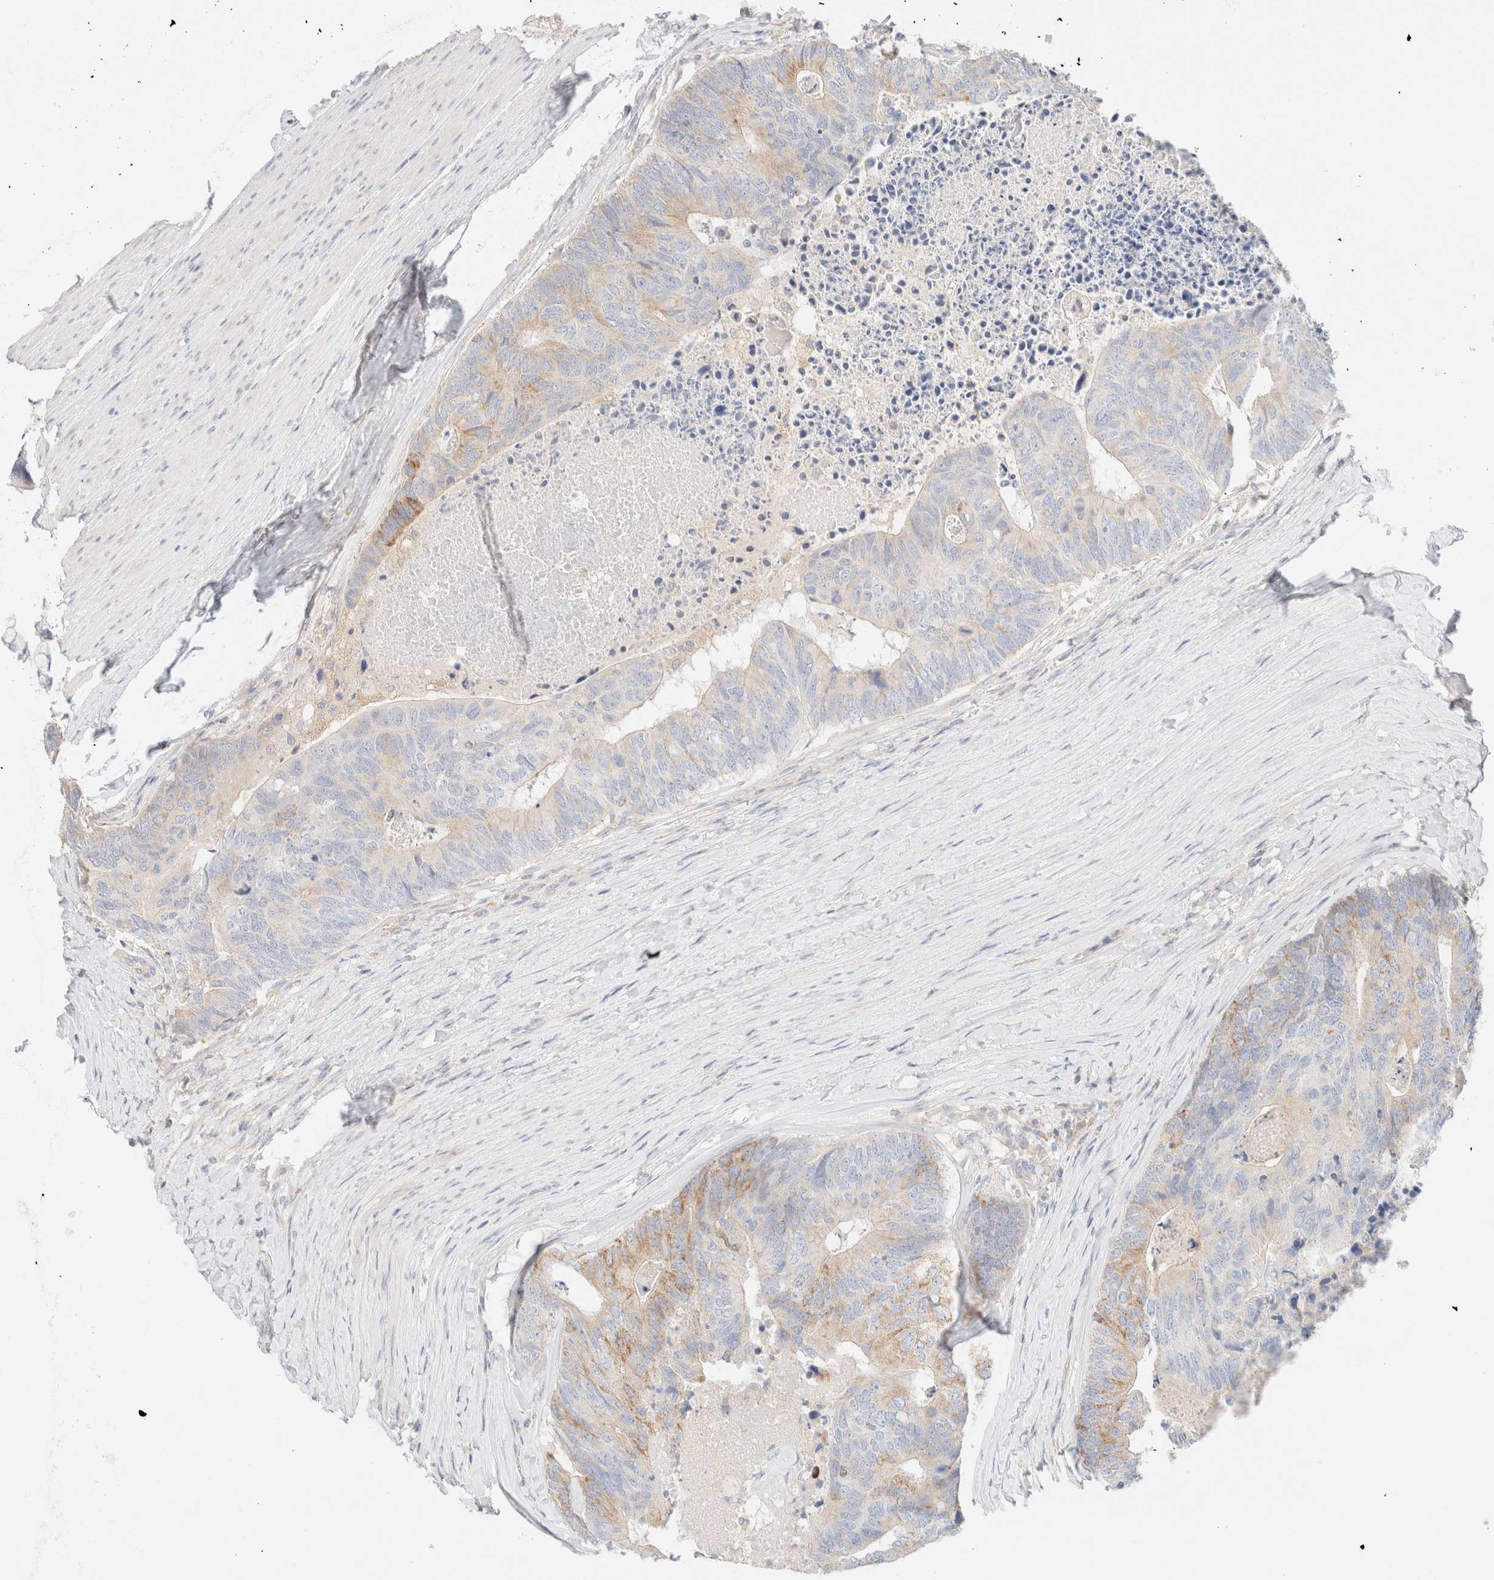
{"staining": {"intensity": "moderate", "quantity": "<25%", "location": "cytoplasmic/membranous"}, "tissue": "colorectal cancer", "cell_type": "Tumor cells", "image_type": "cancer", "snomed": [{"axis": "morphology", "description": "Adenocarcinoma, NOS"}, {"axis": "topography", "description": "Colon"}], "caption": "Moderate cytoplasmic/membranous protein expression is seen in approximately <25% of tumor cells in colorectal cancer (adenocarcinoma). (Stains: DAB in brown, nuclei in blue, Microscopy: brightfield microscopy at high magnification).", "gene": "SARM1", "patient": {"sex": "female", "age": 67}}